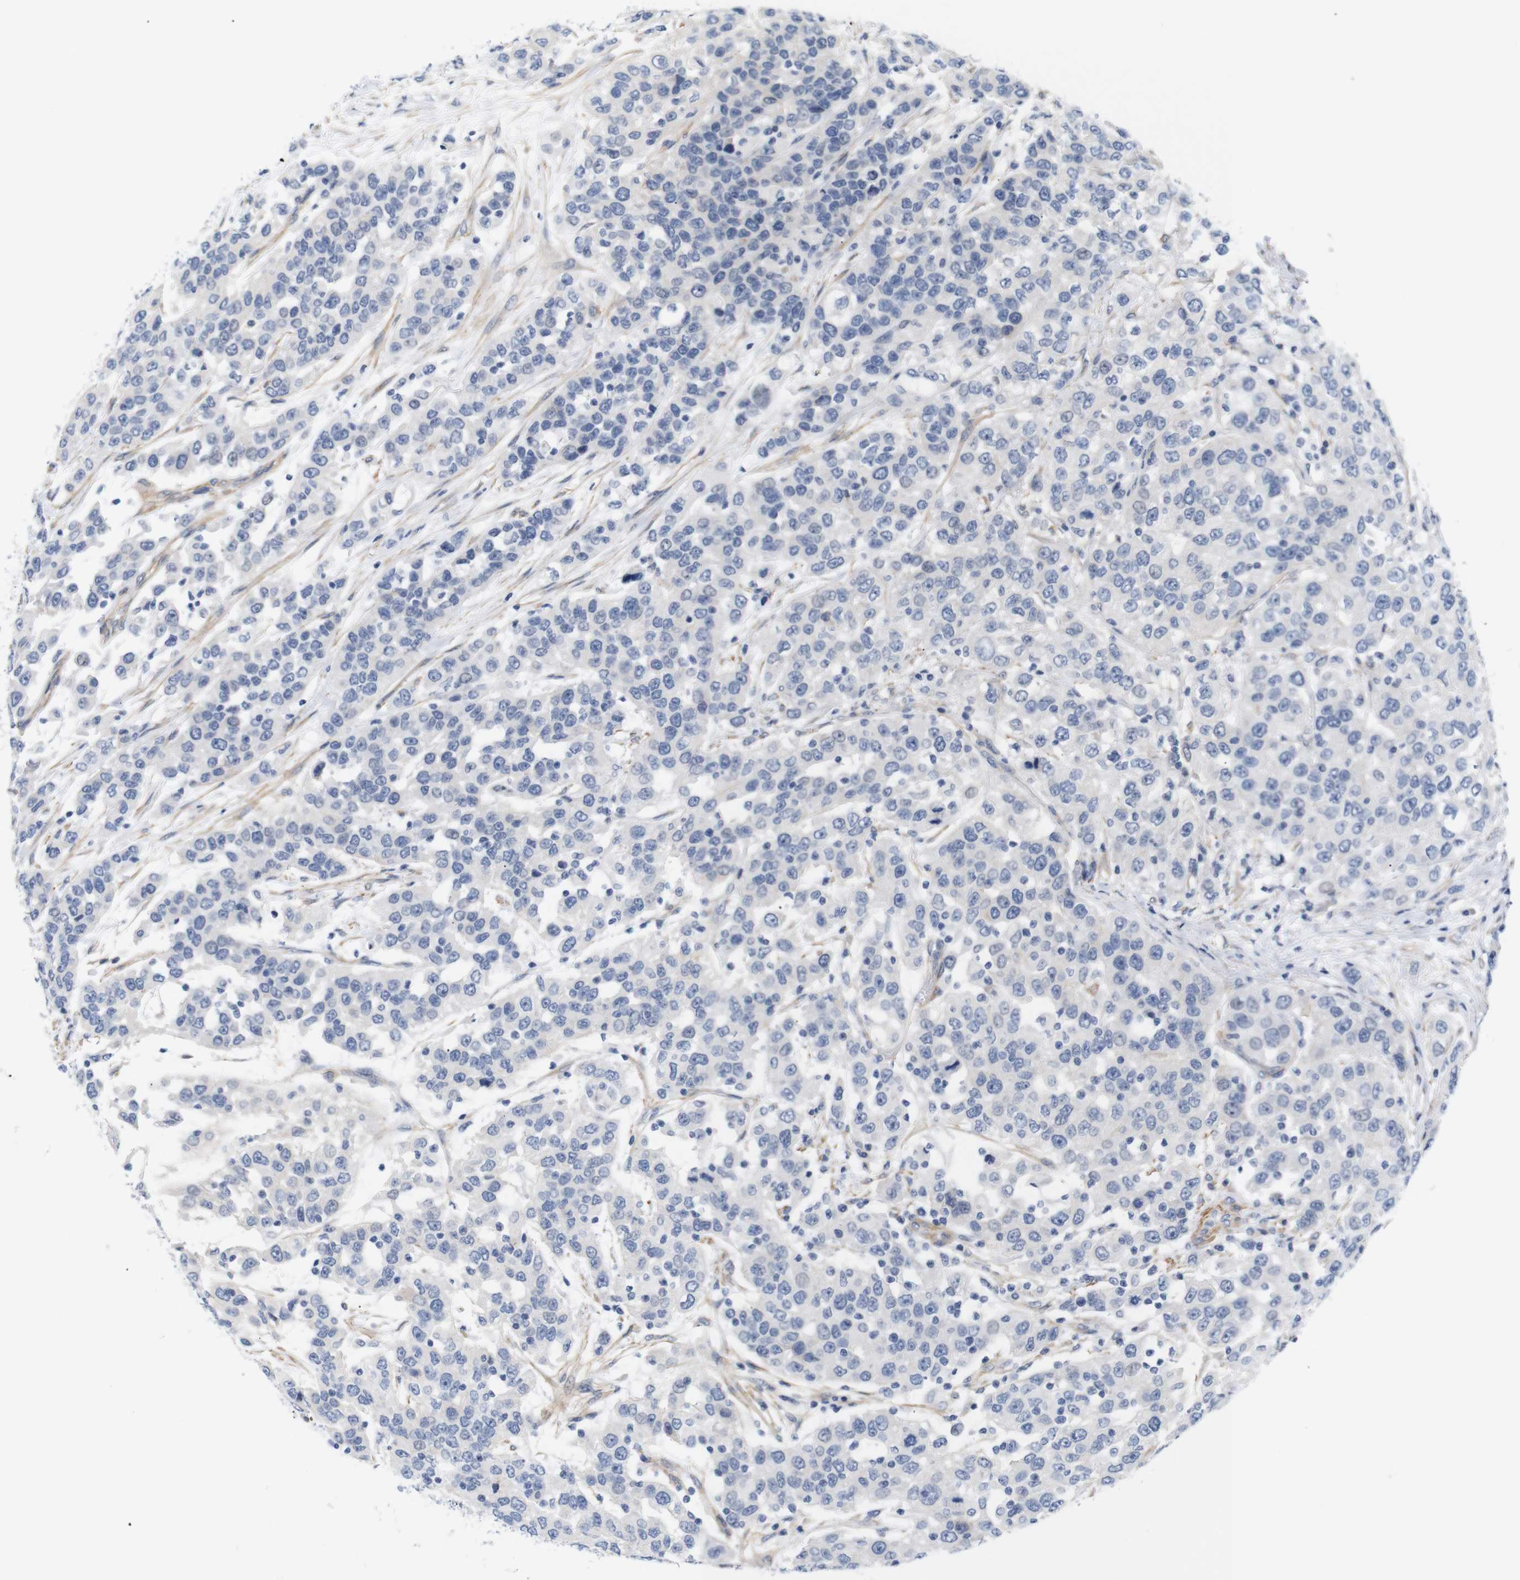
{"staining": {"intensity": "negative", "quantity": "none", "location": "none"}, "tissue": "urothelial cancer", "cell_type": "Tumor cells", "image_type": "cancer", "snomed": [{"axis": "morphology", "description": "Urothelial carcinoma, High grade"}, {"axis": "topography", "description": "Urinary bladder"}], "caption": "IHC photomicrograph of neoplastic tissue: urothelial cancer stained with DAB shows no significant protein positivity in tumor cells. (DAB (3,3'-diaminobenzidine) immunohistochemistry, high magnification).", "gene": "STMN3", "patient": {"sex": "female", "age": 80}}